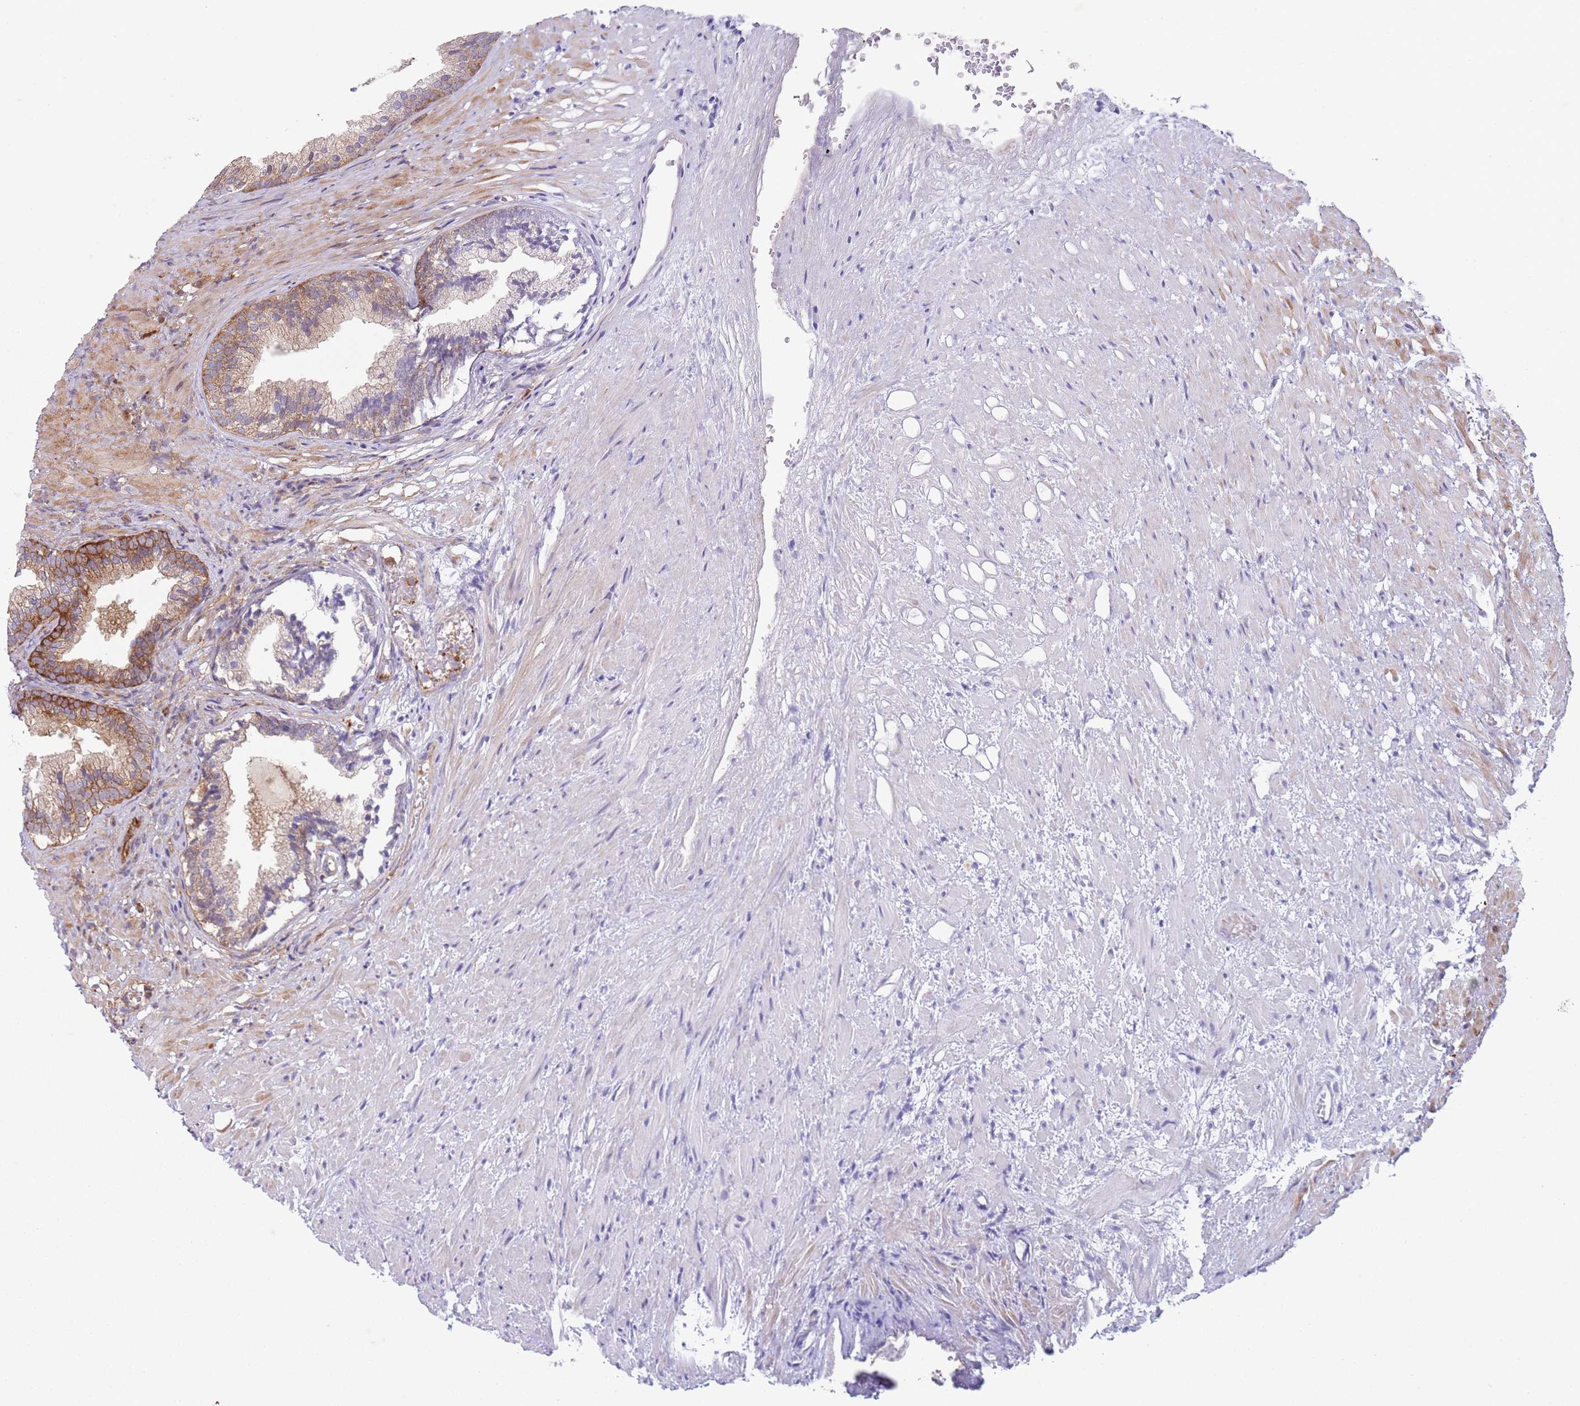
{"staining": {"intensity": "strong", "quantity": "25%-75%", "location": "cytoplasmic/membranous"}, "tissue": "prostate", "cell_type": "Glandular cells", "image_type": "normal", "snomed": [{"axis": "morphology", "description": "Normal tissue, NOS"}, {"axis": "topography", "description": "Prostate"}], "caption": "High-magnification brightfield microscopy of unremarkable prostate stained with DAB (3,3'-diaminobenzidine) (brown) and counterstained with hematoxylin (blue). glandular cells exhibit strong cytoplasmic/membranous positivity is appreciated in approximately25%-75% of cells. (DAB IHC with brightfield microscopy, high magnification).", "gene": "ZMYM5", "patient": {"sex": "male", "age": 76}}